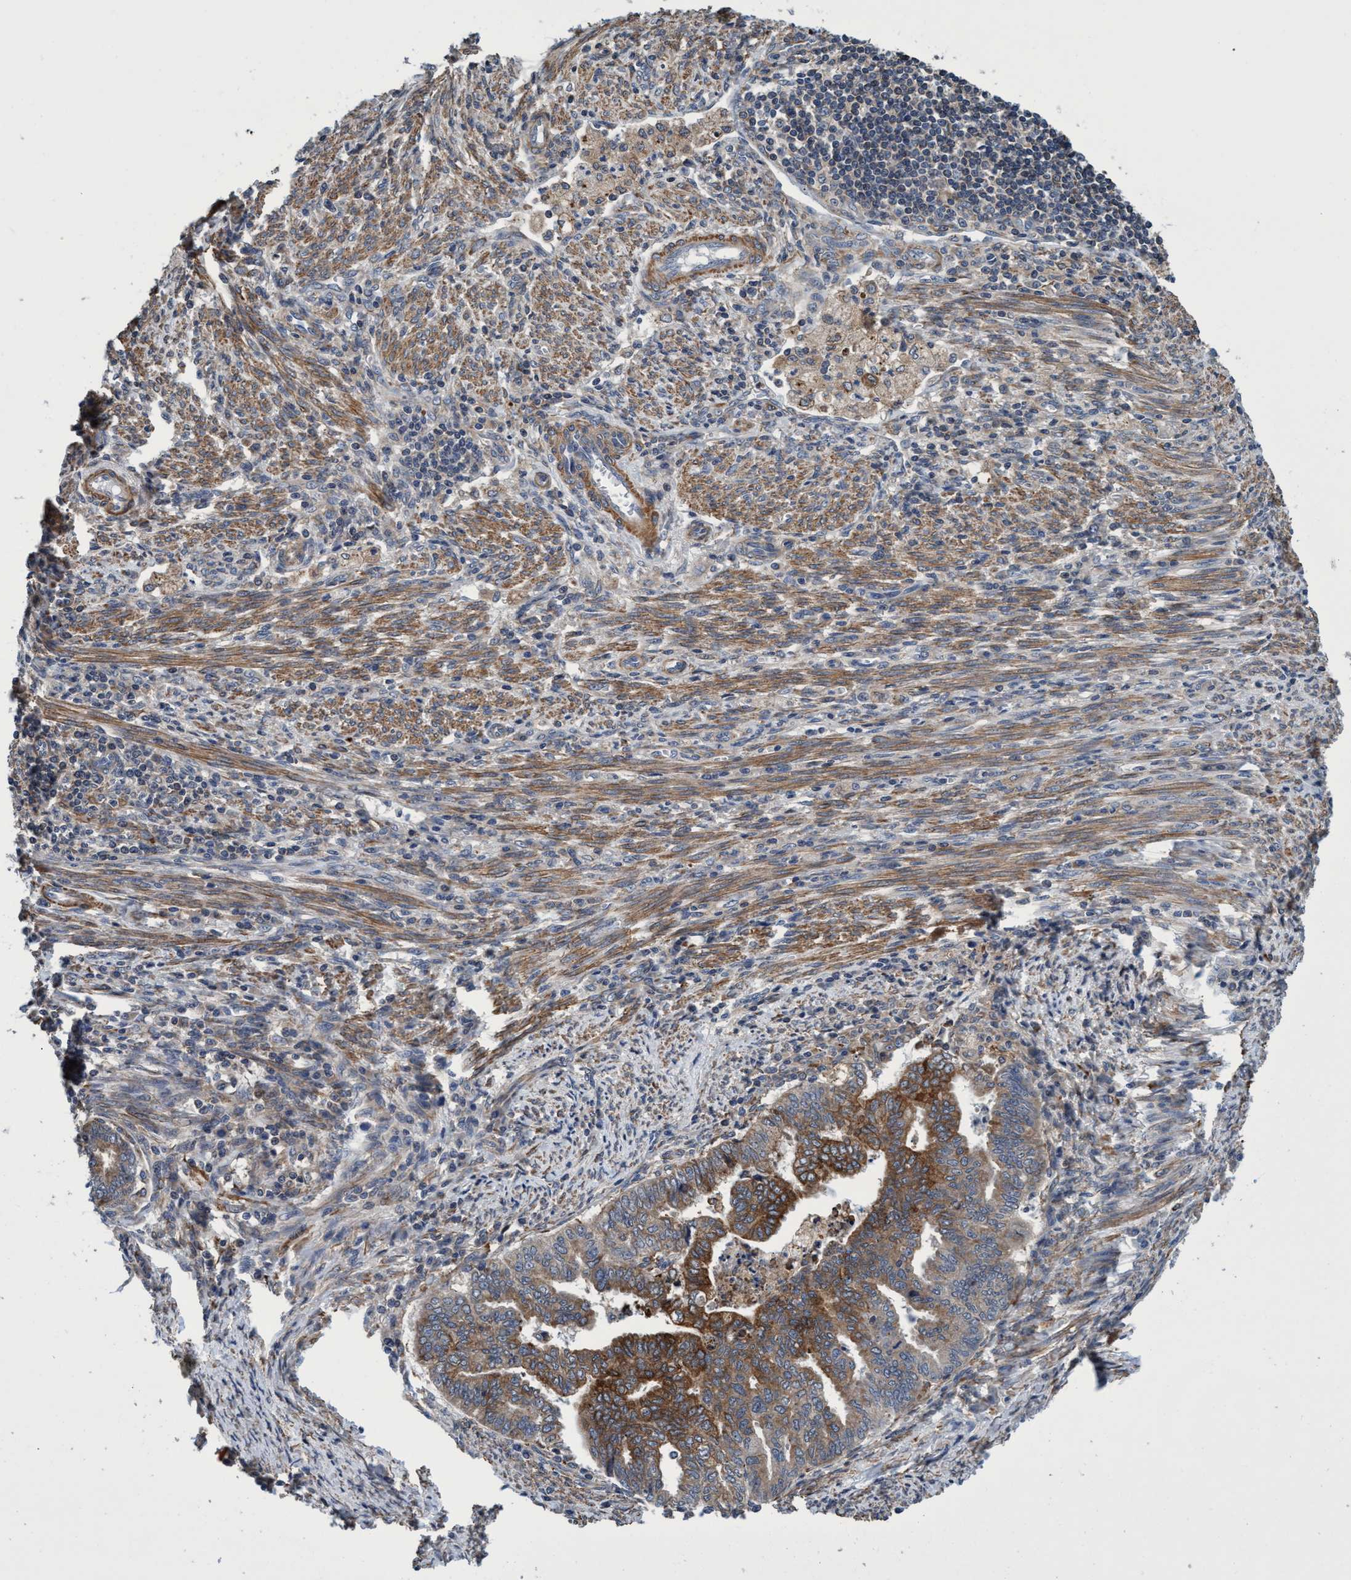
{"staining": {"intensity": "moderate", "quantity": ">75%", "location": "cytoplasmic/membranous"}, "tissue": "endometrial cancer", "cell_type": "Tumor cells", "image_type": "cancer", "snomed": [{"axis": "morphology", "description": "Polyp, NOS"}, {"axis": "morphology", "description": "Adenocarcinoma, NOS"}, {"axis": "morphology", "description": "Adenoma, NOS"}, {"axis": "topography", "description": "Endometrium"}], "caption": "IHC micrograph of endometrial cancer (adenoma) stained for a protein (brown), which reveals medium levels of moderate cytoplasmic/membranous expression in approximately >75% of tumor cells.", "gene": "CALCOCO2", "patient": {"sex": "female", "age": 79}}